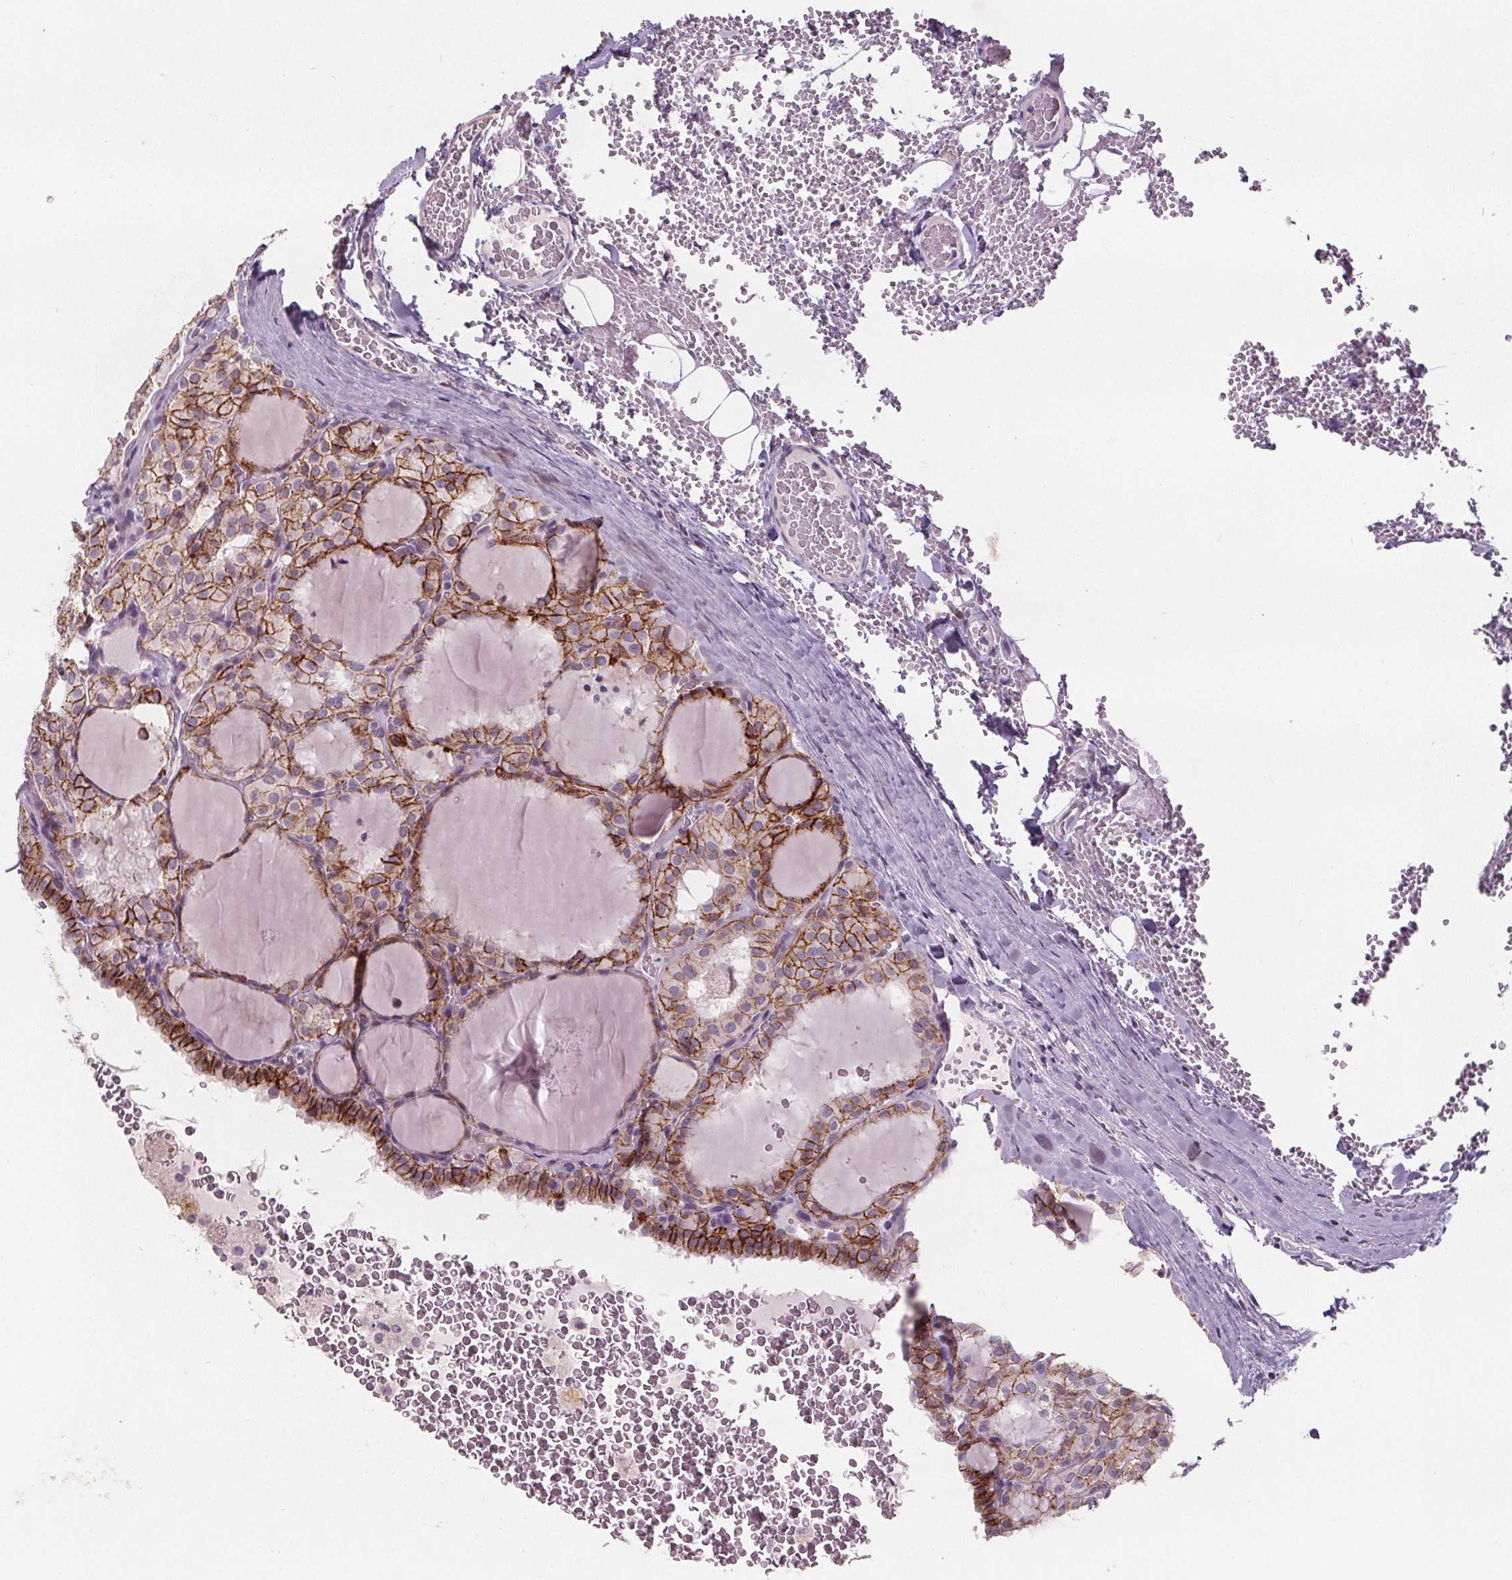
{"staining": {"intensity": "strong", "quantity": ">75%", "location": "cytoplasmic/membranous"}, "tissue": "thyroid cancer", "cell_type": "Tumor cells", "image_type": "cancer", "snomed": [{"axis": "morphology", "description": "Papillary adenocarcinoma, NOS"}, {"axis": "topography", "description": "Thyroid gland"}], "caption": "High-magnification brightfield microscopy of papillary adenocarcinoma (thyroid) stained with DAB (3,3'-diaminobenzidine) (brown) and counterstained with hematoxylin (blue). tumor cells exhibit strong cytoplasmic/membranous positivity is identified in about>75% of cells.", "gene": "ATP1A1", "patient": {"sex": "male", "age": 20}}